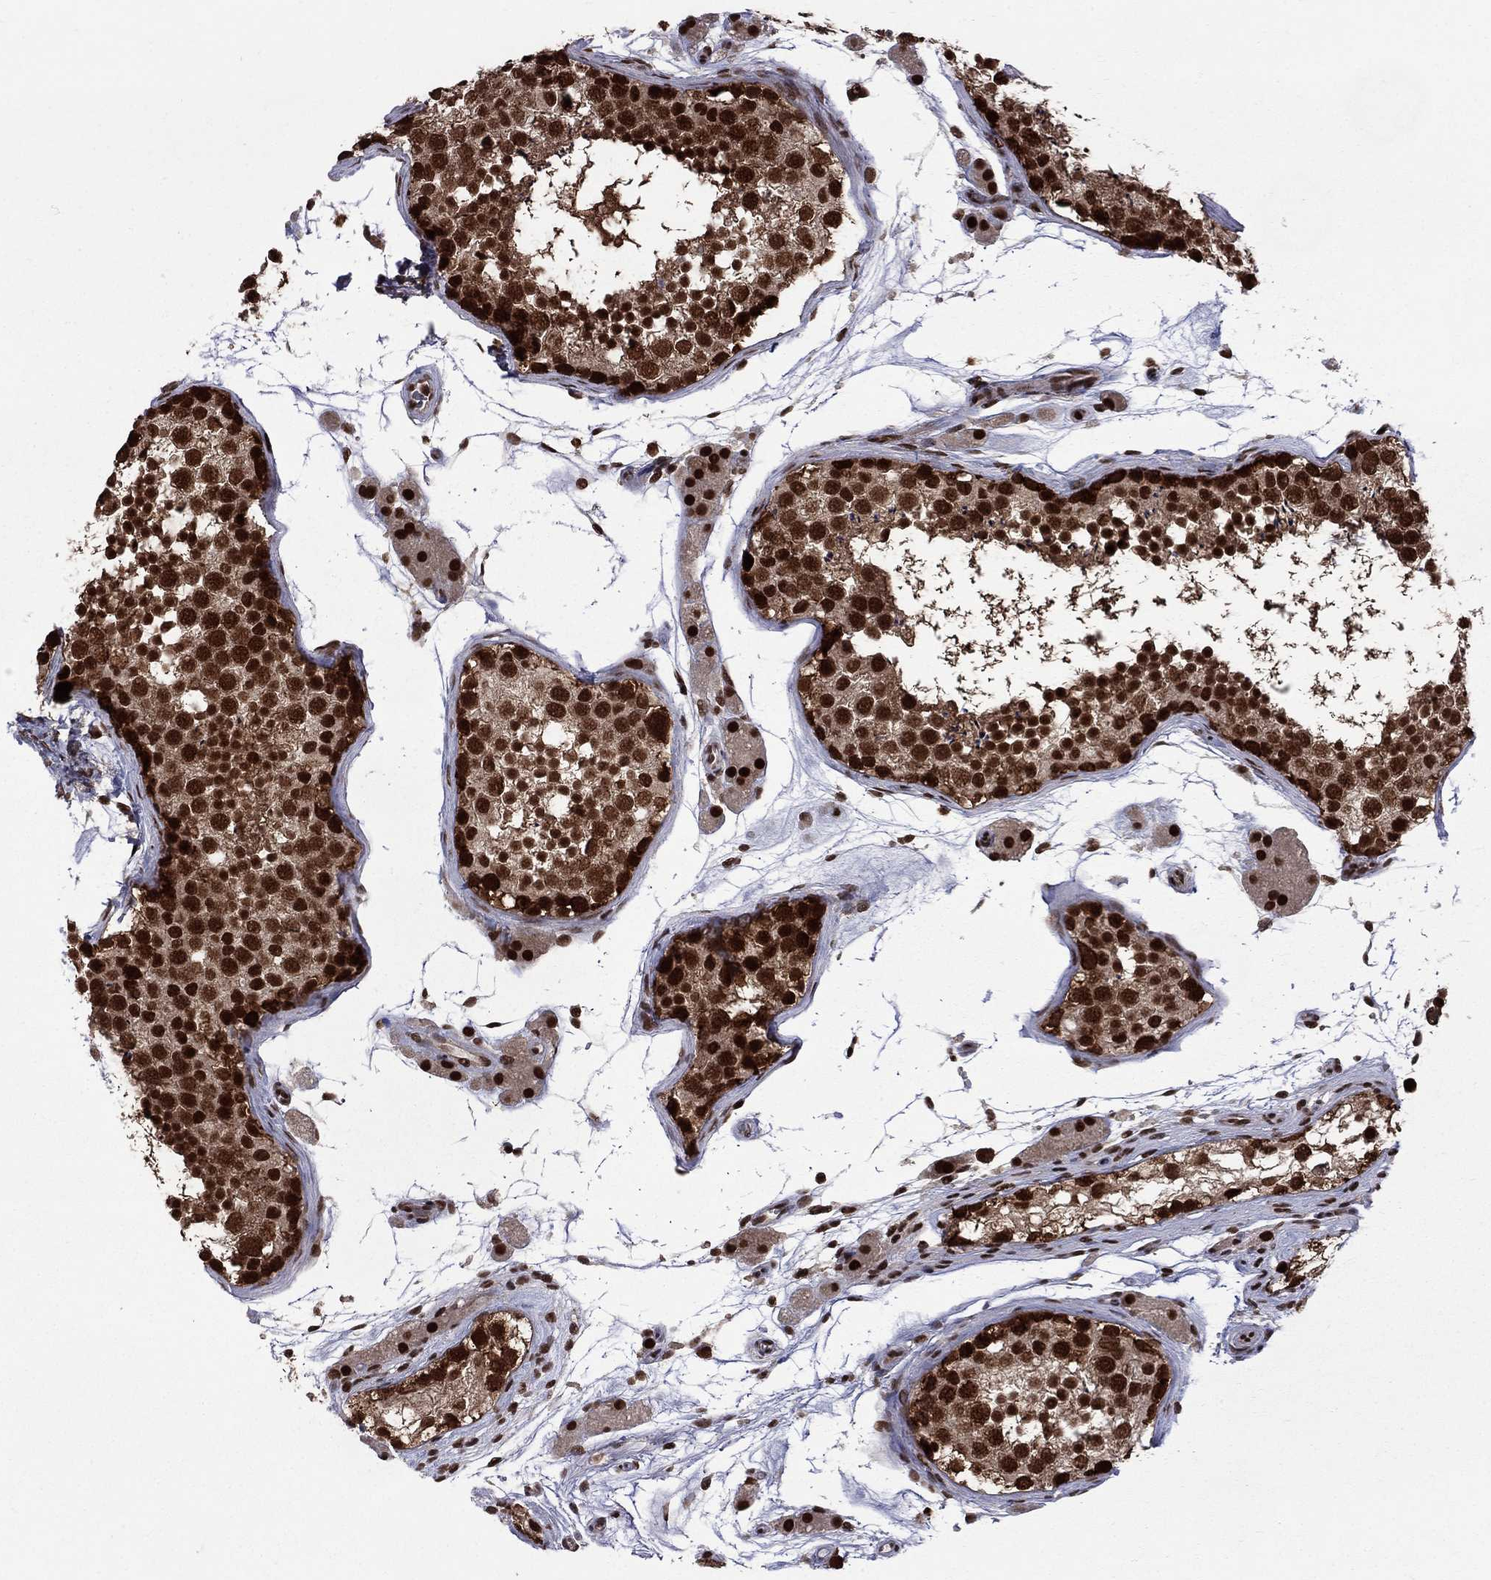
{"staining": {"intensity": "strong", "quantity": ">75%", "location": "nuclear"}, "tissue": "testis", "cell_type": "Cells in seminiferous ducts", "image_type": "normal", "snomed": [{"axis": "morphology", "description": "Normal tissue, NOS"}, {"axis": "topography", "description": "Testis"}], "caption": "Strong nuclear protein expression is present in approximately >75% of cells in seminiferous ducts in testis. The protein of interest is stained brown, and the nuclei are stained in blue (DAB IHC with brightfield microscopy, high magnification).", "gene": "MED25", "patient": {"sex": "male", "age": 41}}